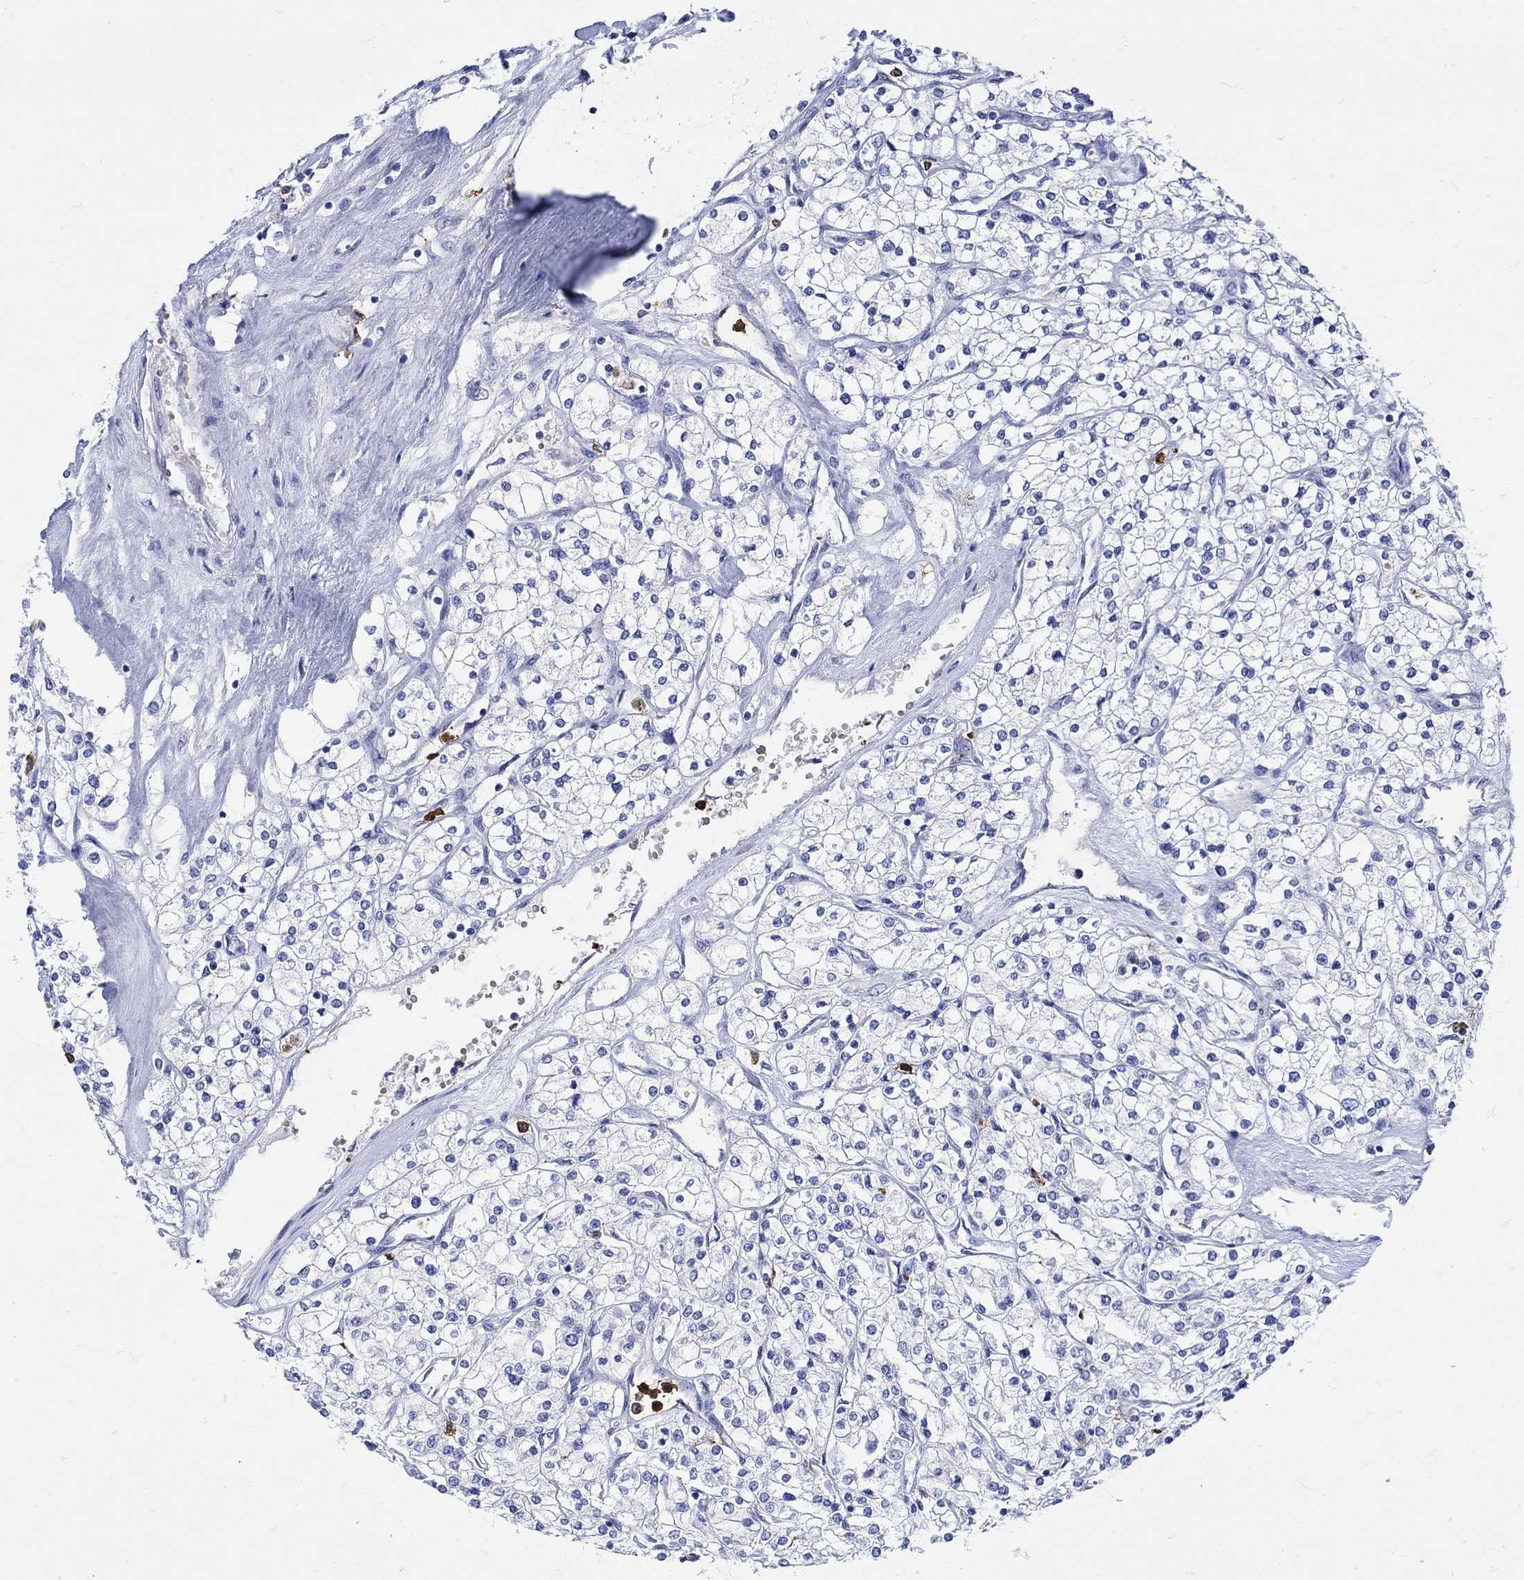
{"staining": {"intensity": "negative", "quantity": "none", "location": "none"}, "tissue": "renal cancer", "cell_type": "Tumor cells", "image_type": "cancer", "snomed": [{"axis": "morphology", "description": "Adenocarcinoma, NOS"}, {"axis": "topography", "description": "Kidney"}], "caption": "High power microscopy micrograph of an IHC histopathology image of renal adenocarcinoma, revealing no significant staining in tumor cells. (Brightfield microscopy of DAB immunohistochemistry (IHC) at high magnification).", "gene": "LINGO3", "patient": {"sex": "male", "age": 80}}